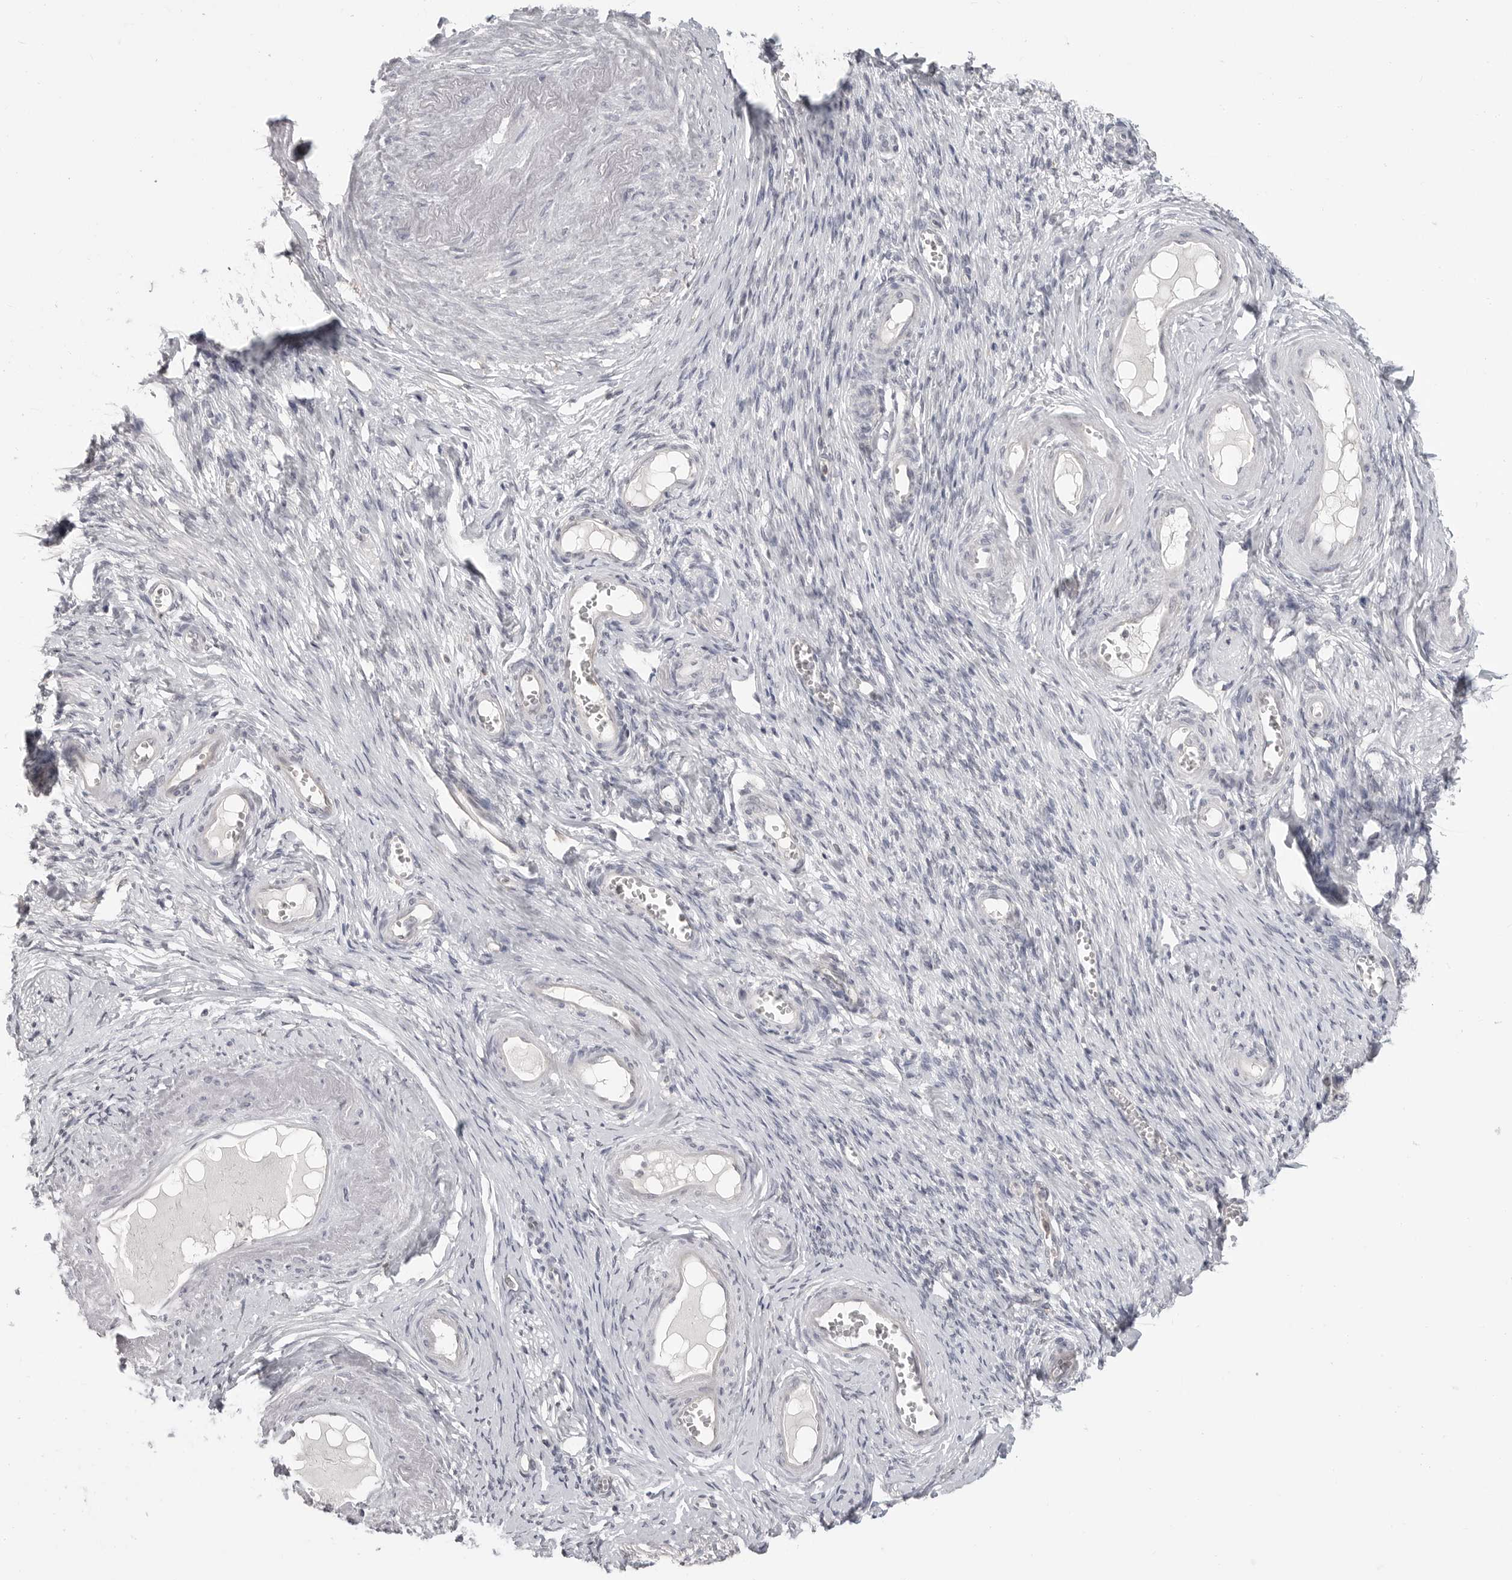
{"staining": {"intensity": "negative", "quantity": "none", "location": "none"}, "tissue": "adipose tissue", "cell_type": "Adipocytes", "image_type": "normal", "snomed": [{"axis": "morphology", "description": "Normal tissue, NOS"}, {"axis": "topography", "description": "Vascular tissue"}, {"axis": "topography", "description": "Fallopian tube"}, {"axis": "topography", "description": "Ovary"}], "caption": "DAB immunohistochemical staining of benign human adipose tissue displays no significant positivity in adipocytes. (DAB (3,3'-diaminobenzidine) IHC with hematoxylin counter stain).", "gene": "IFNGR1", "patient": {"sex": "female", "age": 67}}